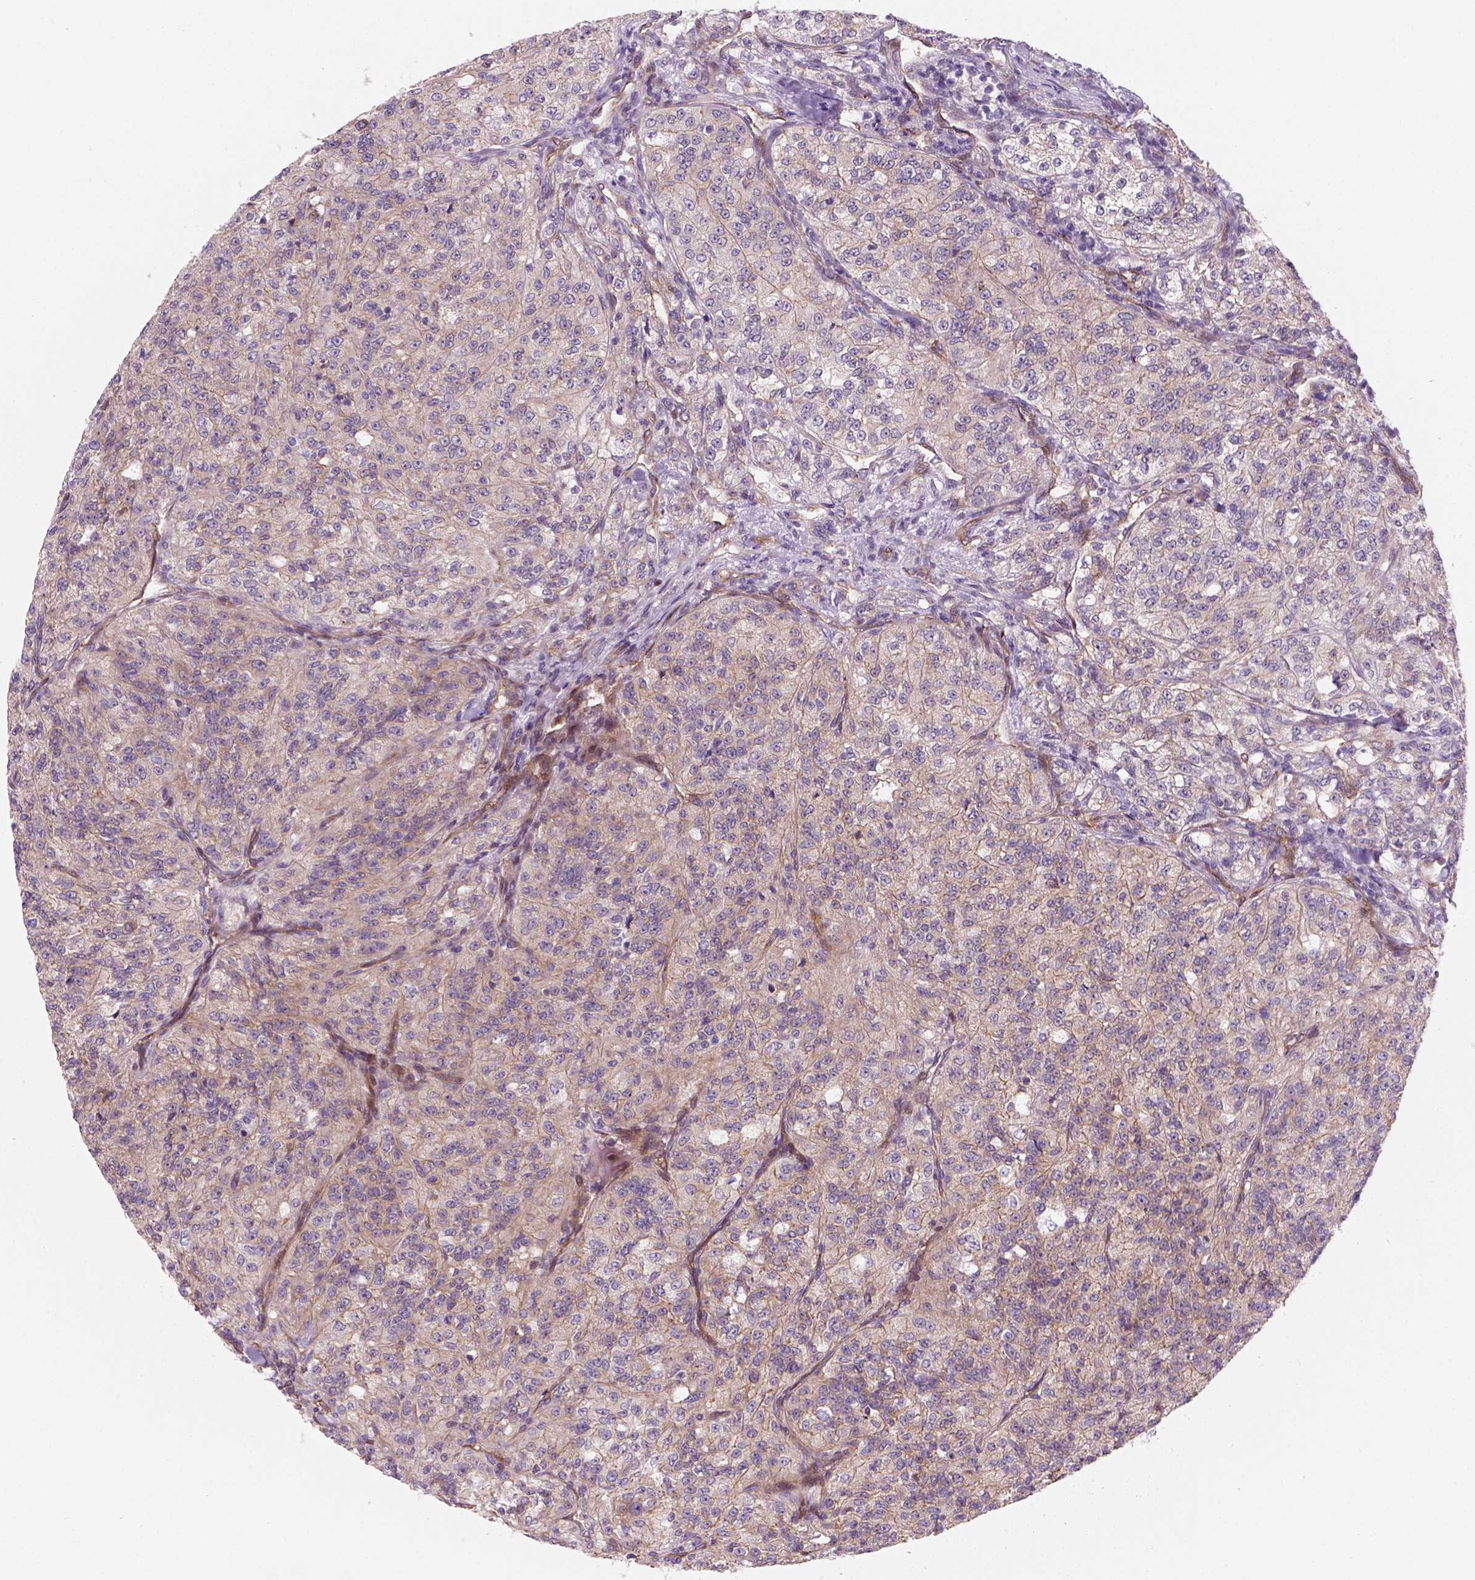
{"staining": {"intensity": "weak", "quantity": ">75%", "location": "cytoplasmic/membranous"}, "tissue": "renal cancer", "cell_type": "Tumor cells", "image_type": "cancer", "snomed": [{"axis": "morphology", "description": "Adenocarcinoma, NOS"}, {"axis": "topography", "description": "Kidney"}], "caption": "Immunohistochemistry of human adenocarcinoma (renal) exhibits low levels of weak cytoplasmic/membranous staining in about >75% of tumor cells.", "gene": "VSTM5", "patient": {"sex": "female", "age": 63}}